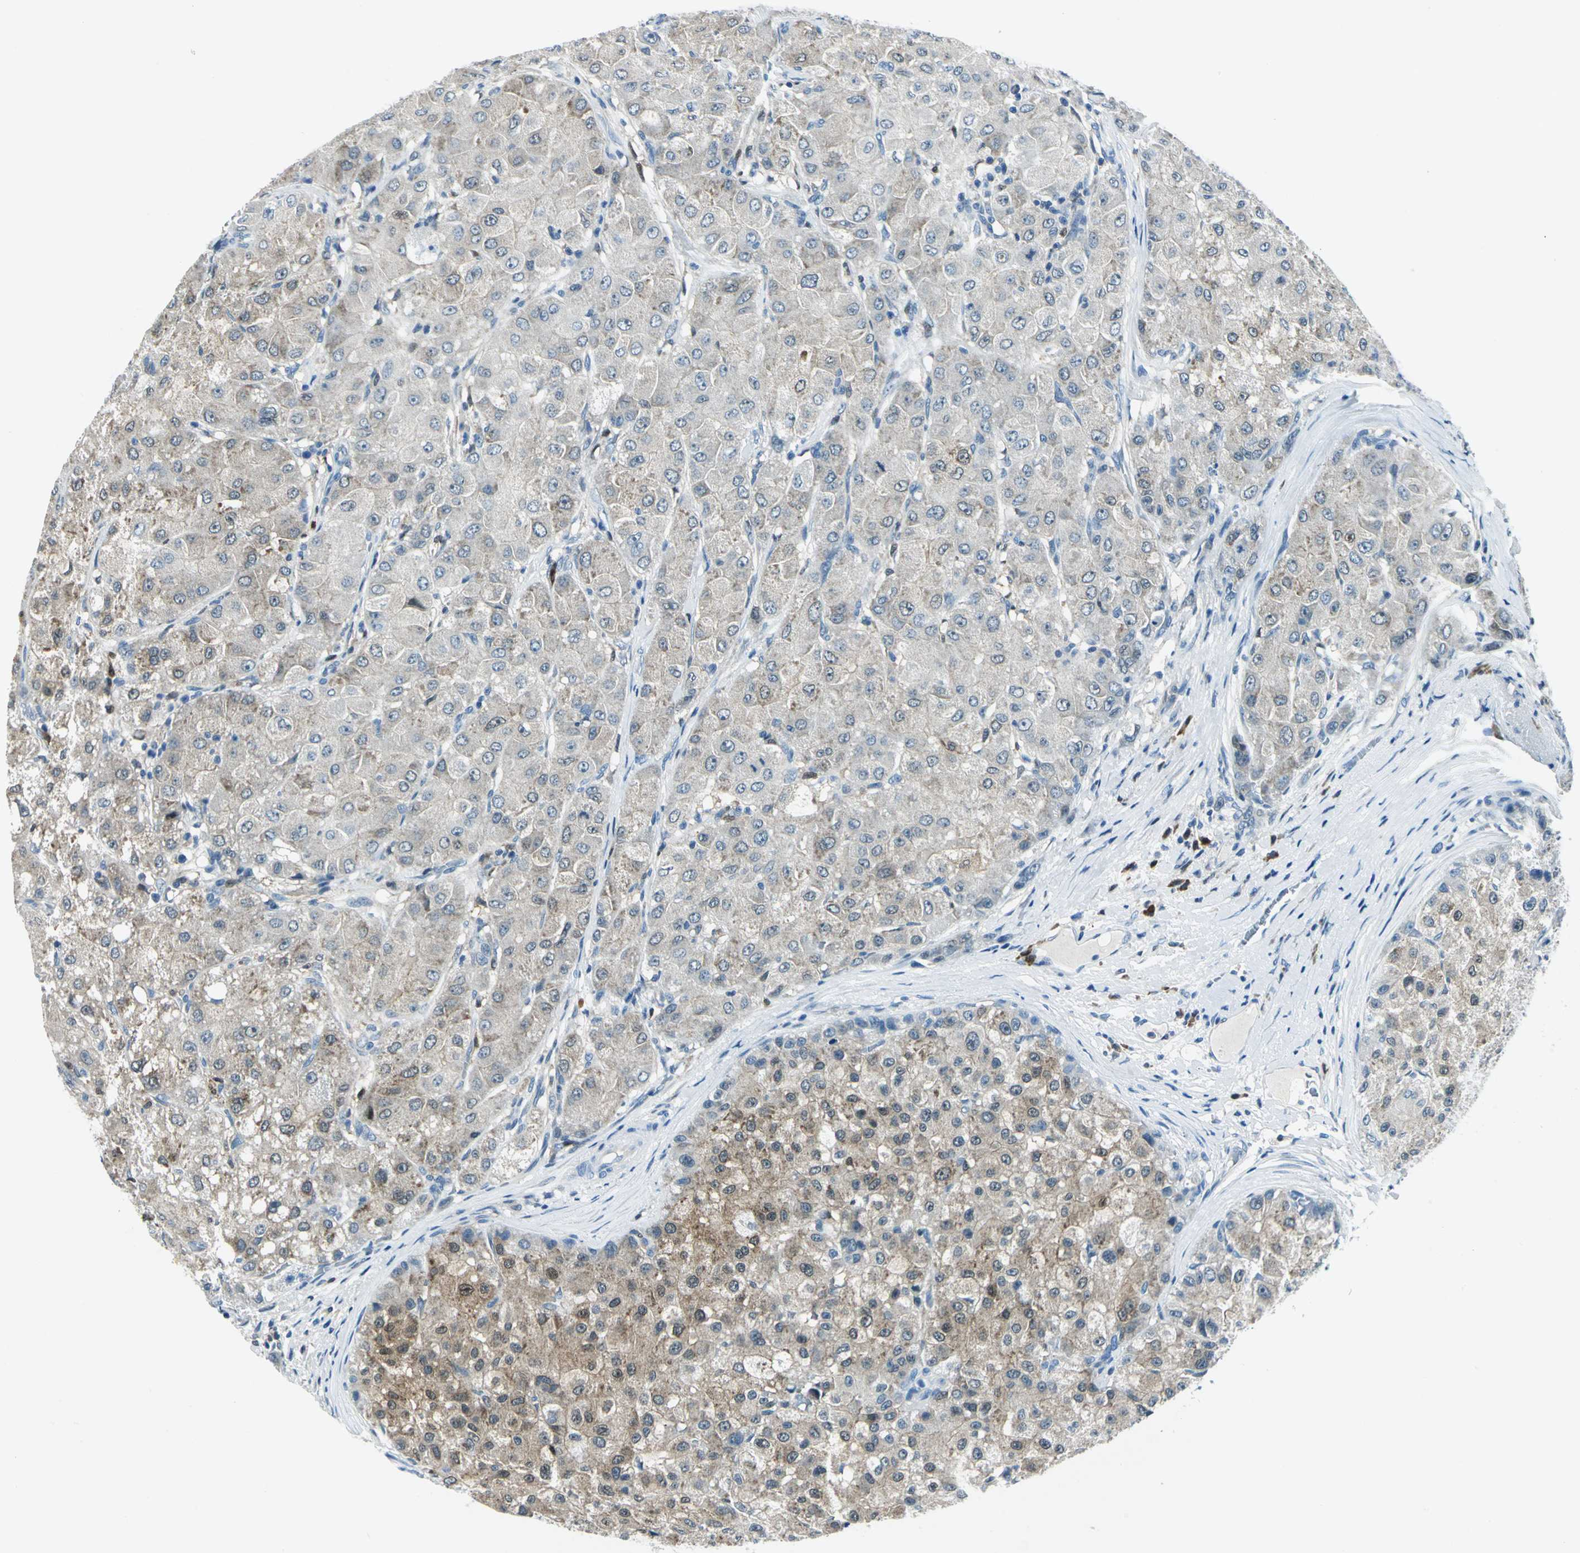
{"staining": {"intensity": "moderate", "quantity": "25%-75%", "location": "cytoplasmic/membranous,nuclear"}, "tissue": "liver cancer", "cell_type": "Tumor cells", "image_type": "cancer", "snomed": [{"axis": "morphology", "description": "Carcinoma, Hepatocellular, NOS"}, {"axis": "topography", "description": "Liver"}], "caption": "IHC micrograph of hepatocellular carcinoma (liver) stained for a protein (brown), which displays medium levels of moderate cytoplasmic/membranous and nuclear staining in about 25%-75% of tumor cells.", "gene": "AKR1A1", "patient": {"sex": "male", "age": 80}}